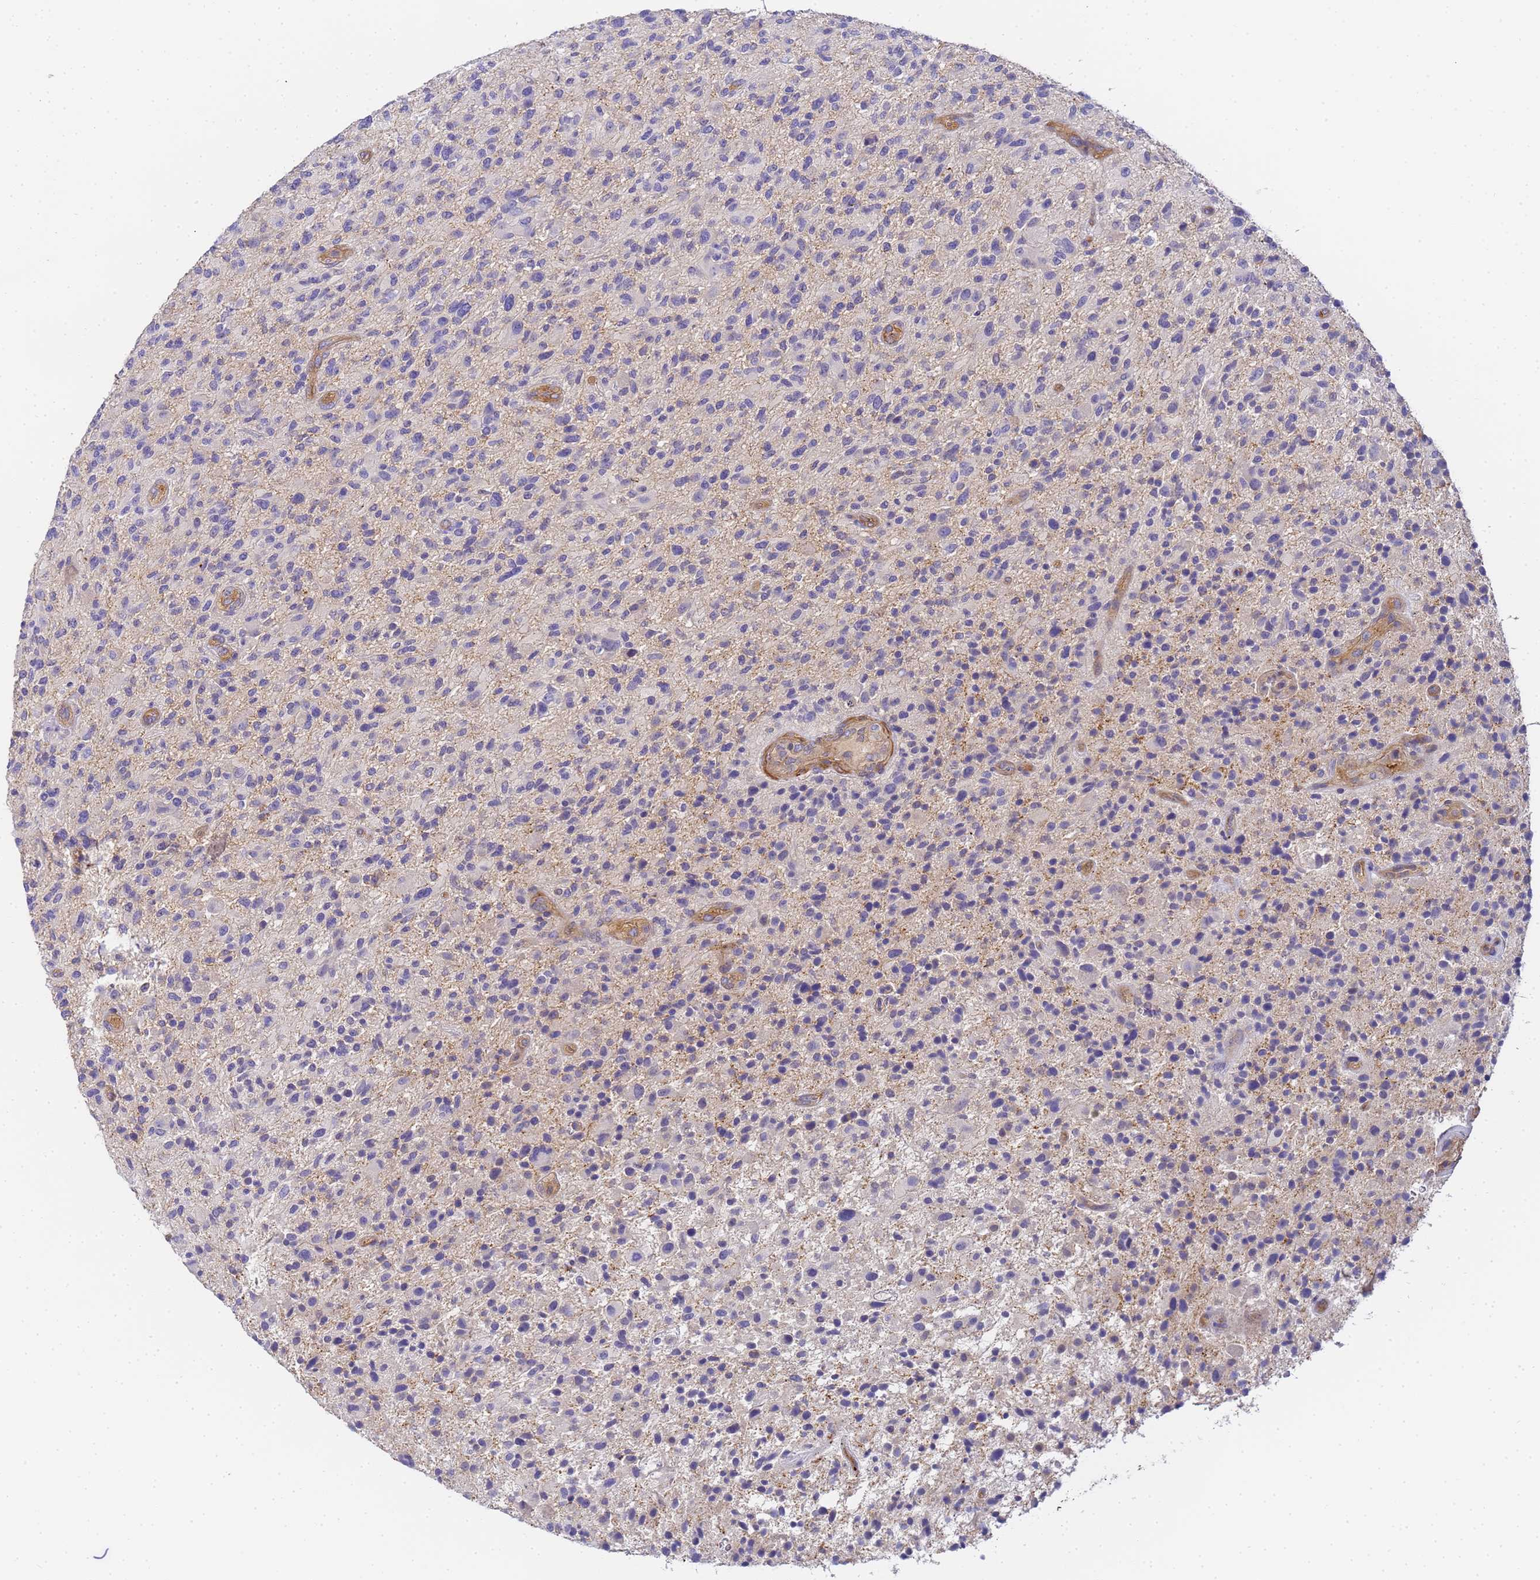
{"staining": {"intensity": "negative", "quantity": "none", "location": "none"}, "tissue": "glioma", "cell_type": "Tumor cells", "image_type": "cancer", "snomed": [{"axis": "morphology", "description": "Glioma, malignant, High grade"}, {"axis": "topography", "description": "Brain"}], "caption": "High magnification brightfield microscopy of glioma stained with DAB (brown) and counterstained with hematoxylin (blue): tumor cells show no significant positivity. (DAB (3,3'-diaminobenzidine) immunohistochemistry (IHC), high magnification).", "gene": "MYL12A", "patient": {"sex": "male", "age": 47}}